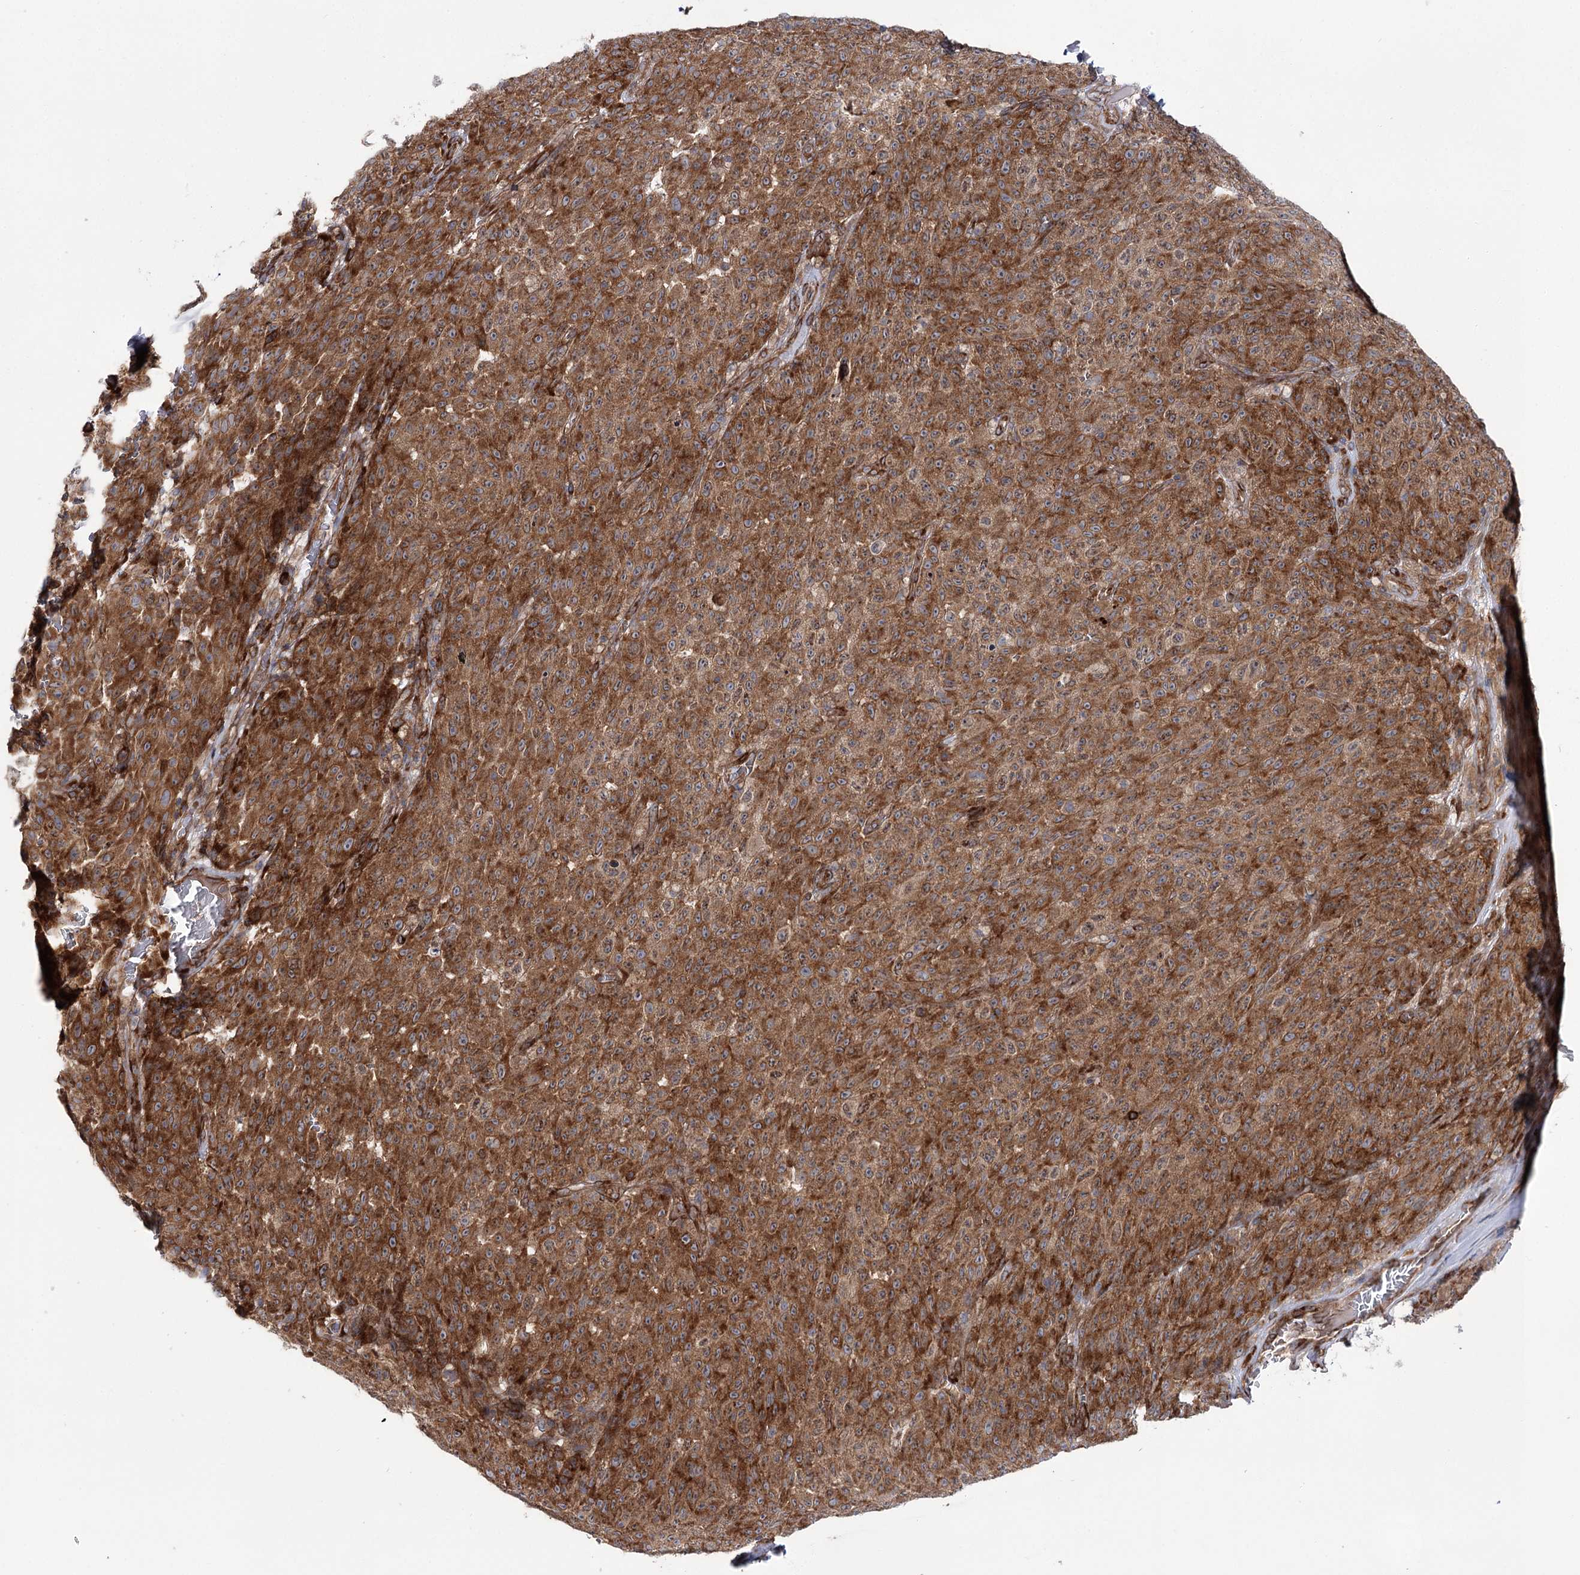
{"staining": {"intensity": "strong", "quantity": ">75%", "location": "cytoplasmic/membranous"}, "tissue": "melanoma", "cell_type": "Tumor cells", "image_type": "cancer", "snomed": [{"axis": "morphology", "description": "Malignant melanoma, NOS"}, {"axis": "topography", "description": "Skin"}], "caption": "Immunohistochemistry micrograph of malignant melanoma stained for a protein (brown), which shows high levels of strong cytoplasmic/membranous staining in about >75% of tumor cells.", "gene": "VWA2", "patient": {"sex": "female", "age": 82}}